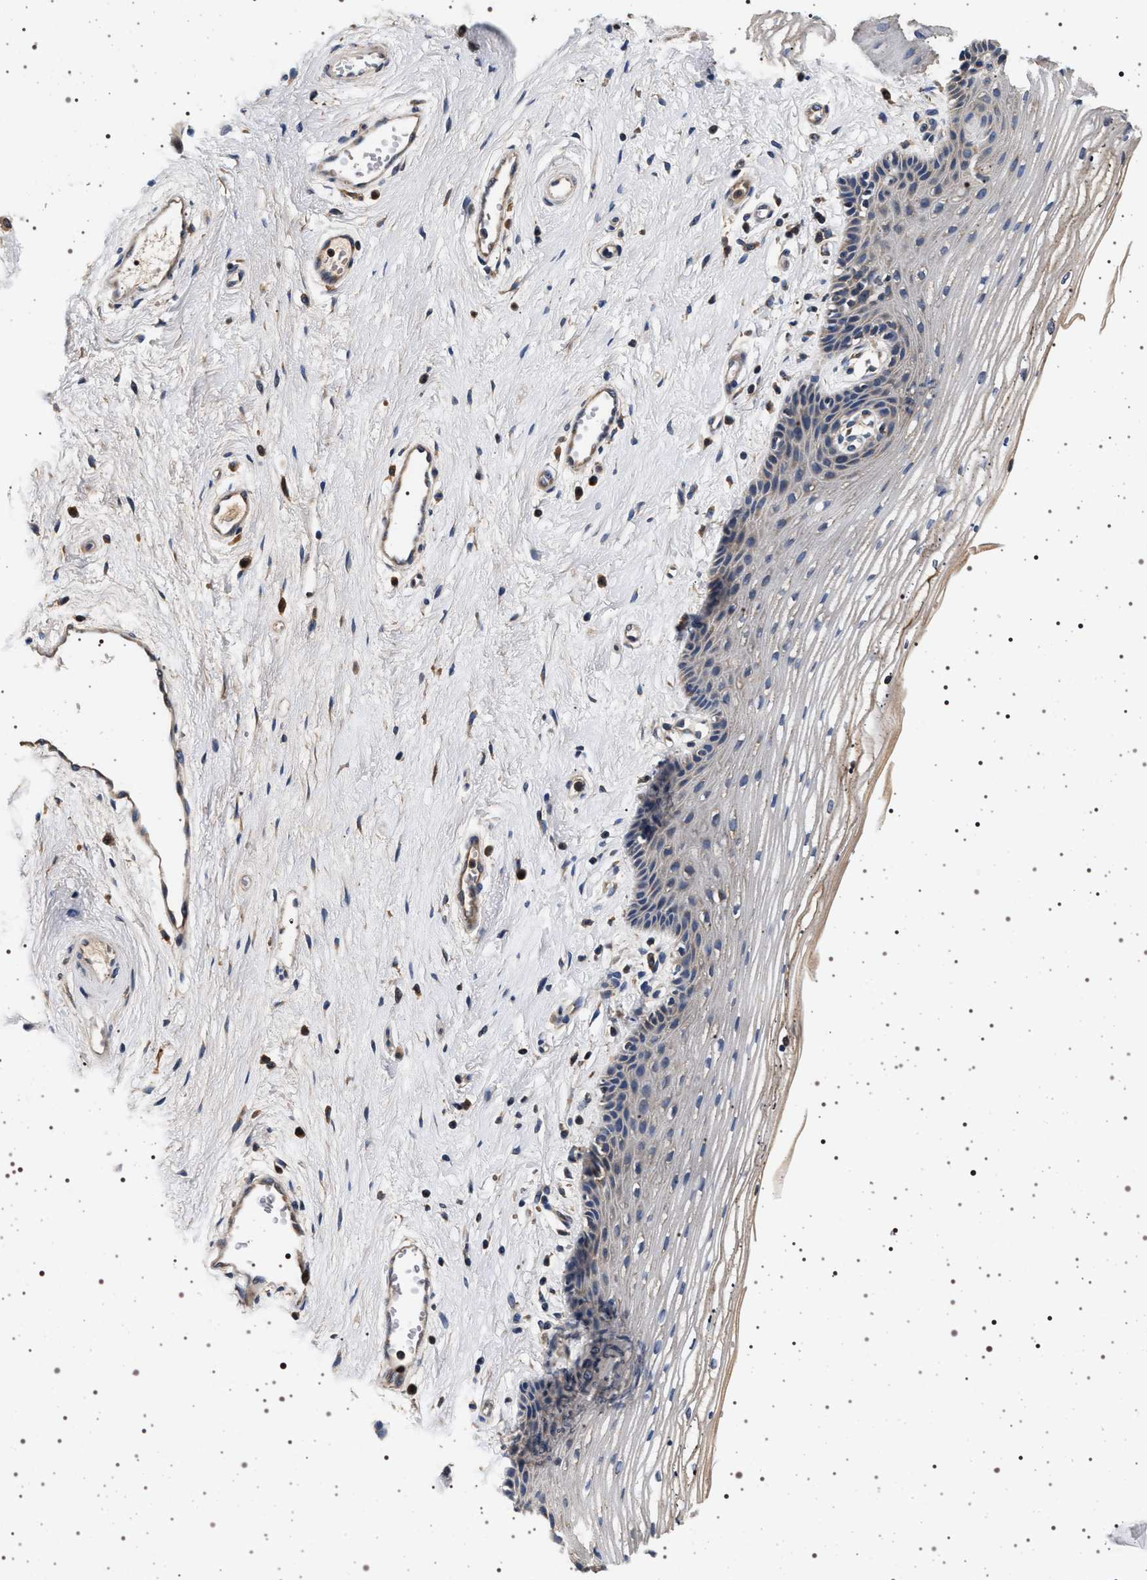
{"staining": {"intensity": "negative", "quantity": "none", "location": "none"}, "tissue": "vagina", "cell_type": "Squamous epithelial cells", "image_type": "normal", "snomed": [{"axis": "morphology", "description": "Normal tissue, NOS"}, {"axis": "topography", "description": "Vagina"}], "caption": "An IHC micrograph of unremarkable vagina is shown. There is no staining in squamous epithelial cells of vagina.", "gene": "DCBLD2", "patient": {"sex": "female", "age": 46}}